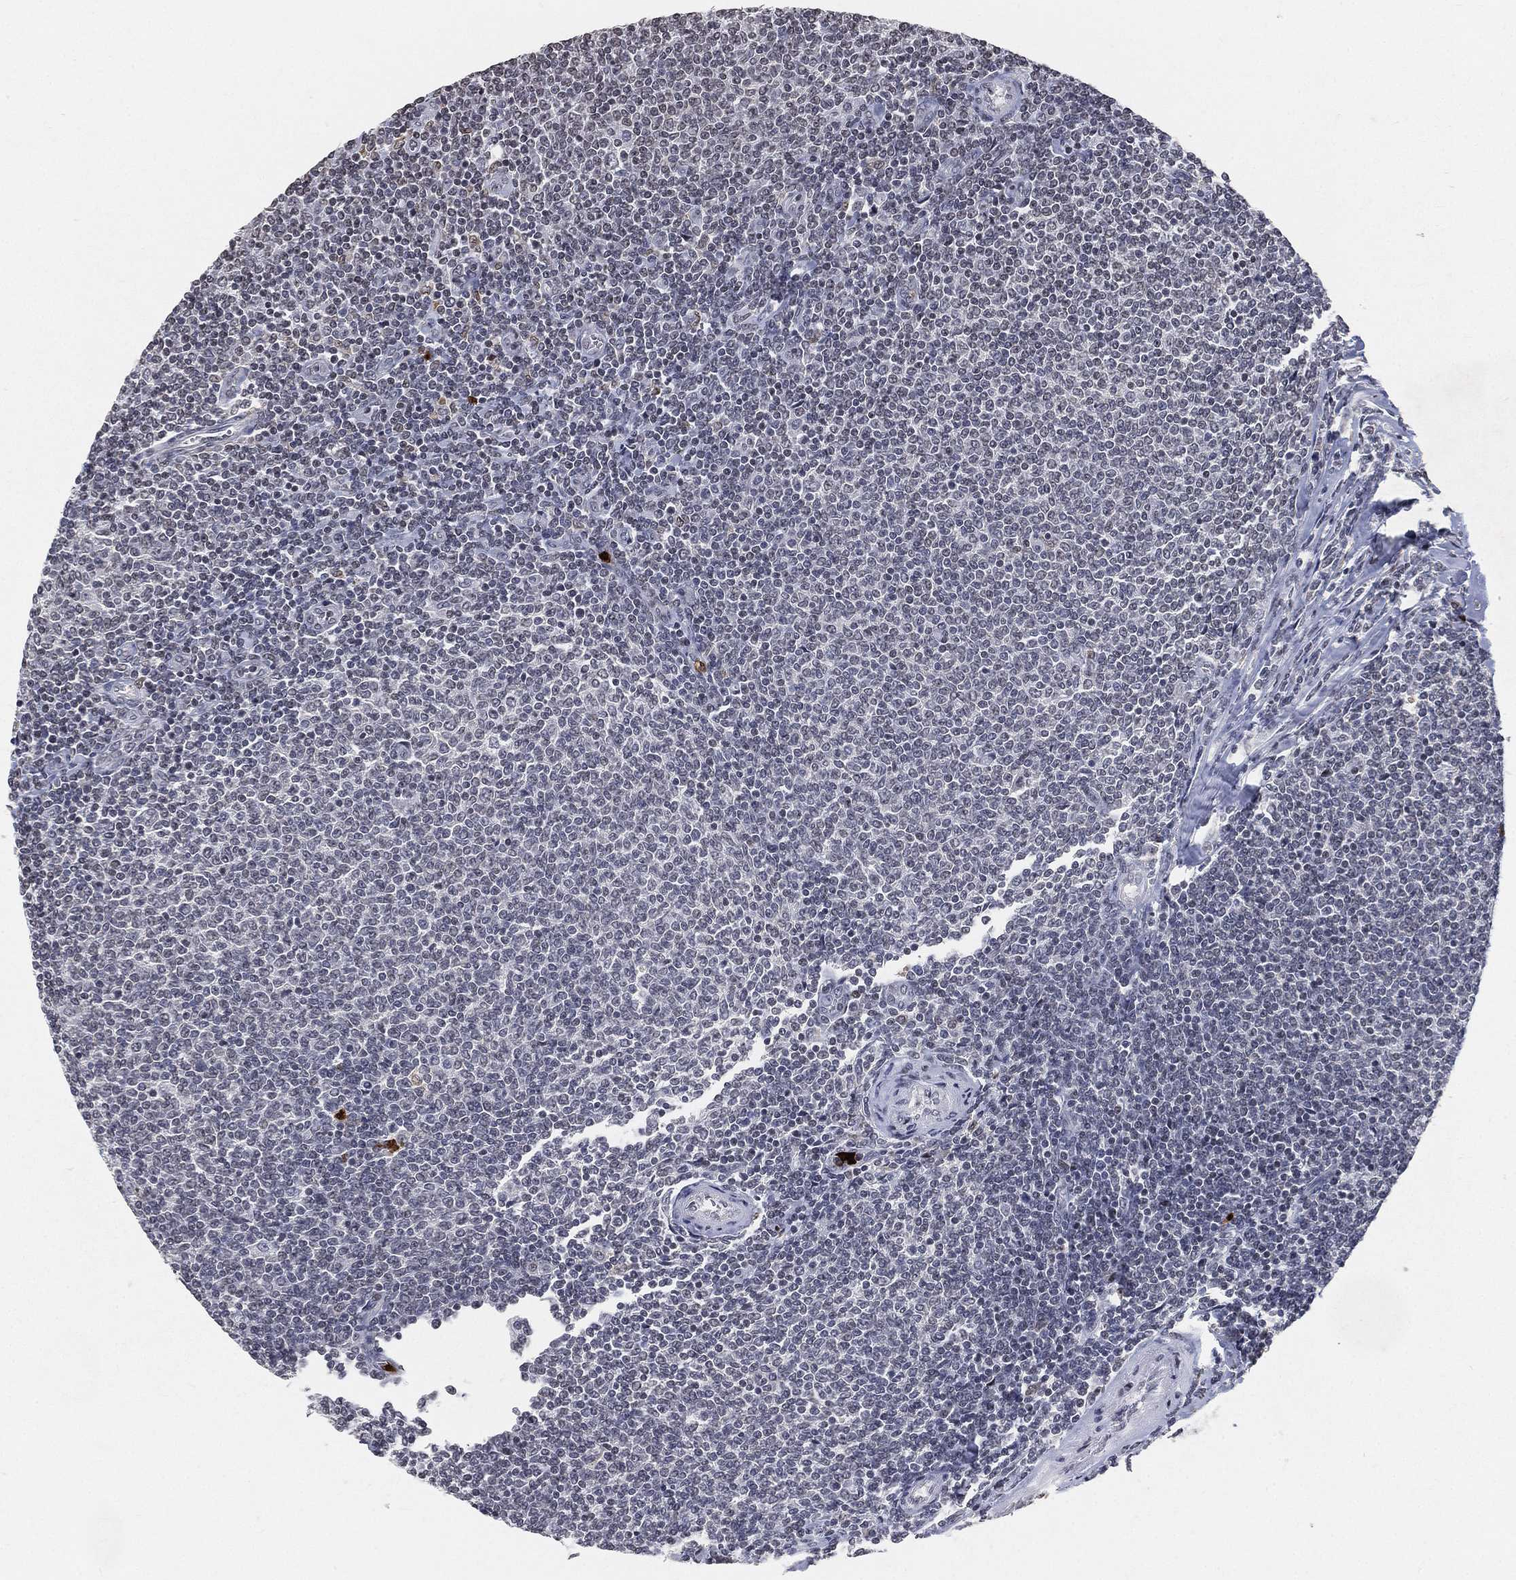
{"staining": {"intensity": "negative", "quantity": "none", "location": "none"}, "tissue": "lymphoma", "cell_type": "Tumor cells", "image_type": "cancer", "snomed": [{"axis": "morphology", "description": "Malignant lymphoma, non-Hodgkin's type, Low grade"}, {"axis": "topography", "description": "Lymph node"}], "caption": "DAB (3,3'-diaminobenzidine) immunohistochemical staining of human lymphoma shows no significant expression in tumor cells.", "gene": "ARG1", "patient": {"sex": "male", "age": 52}}